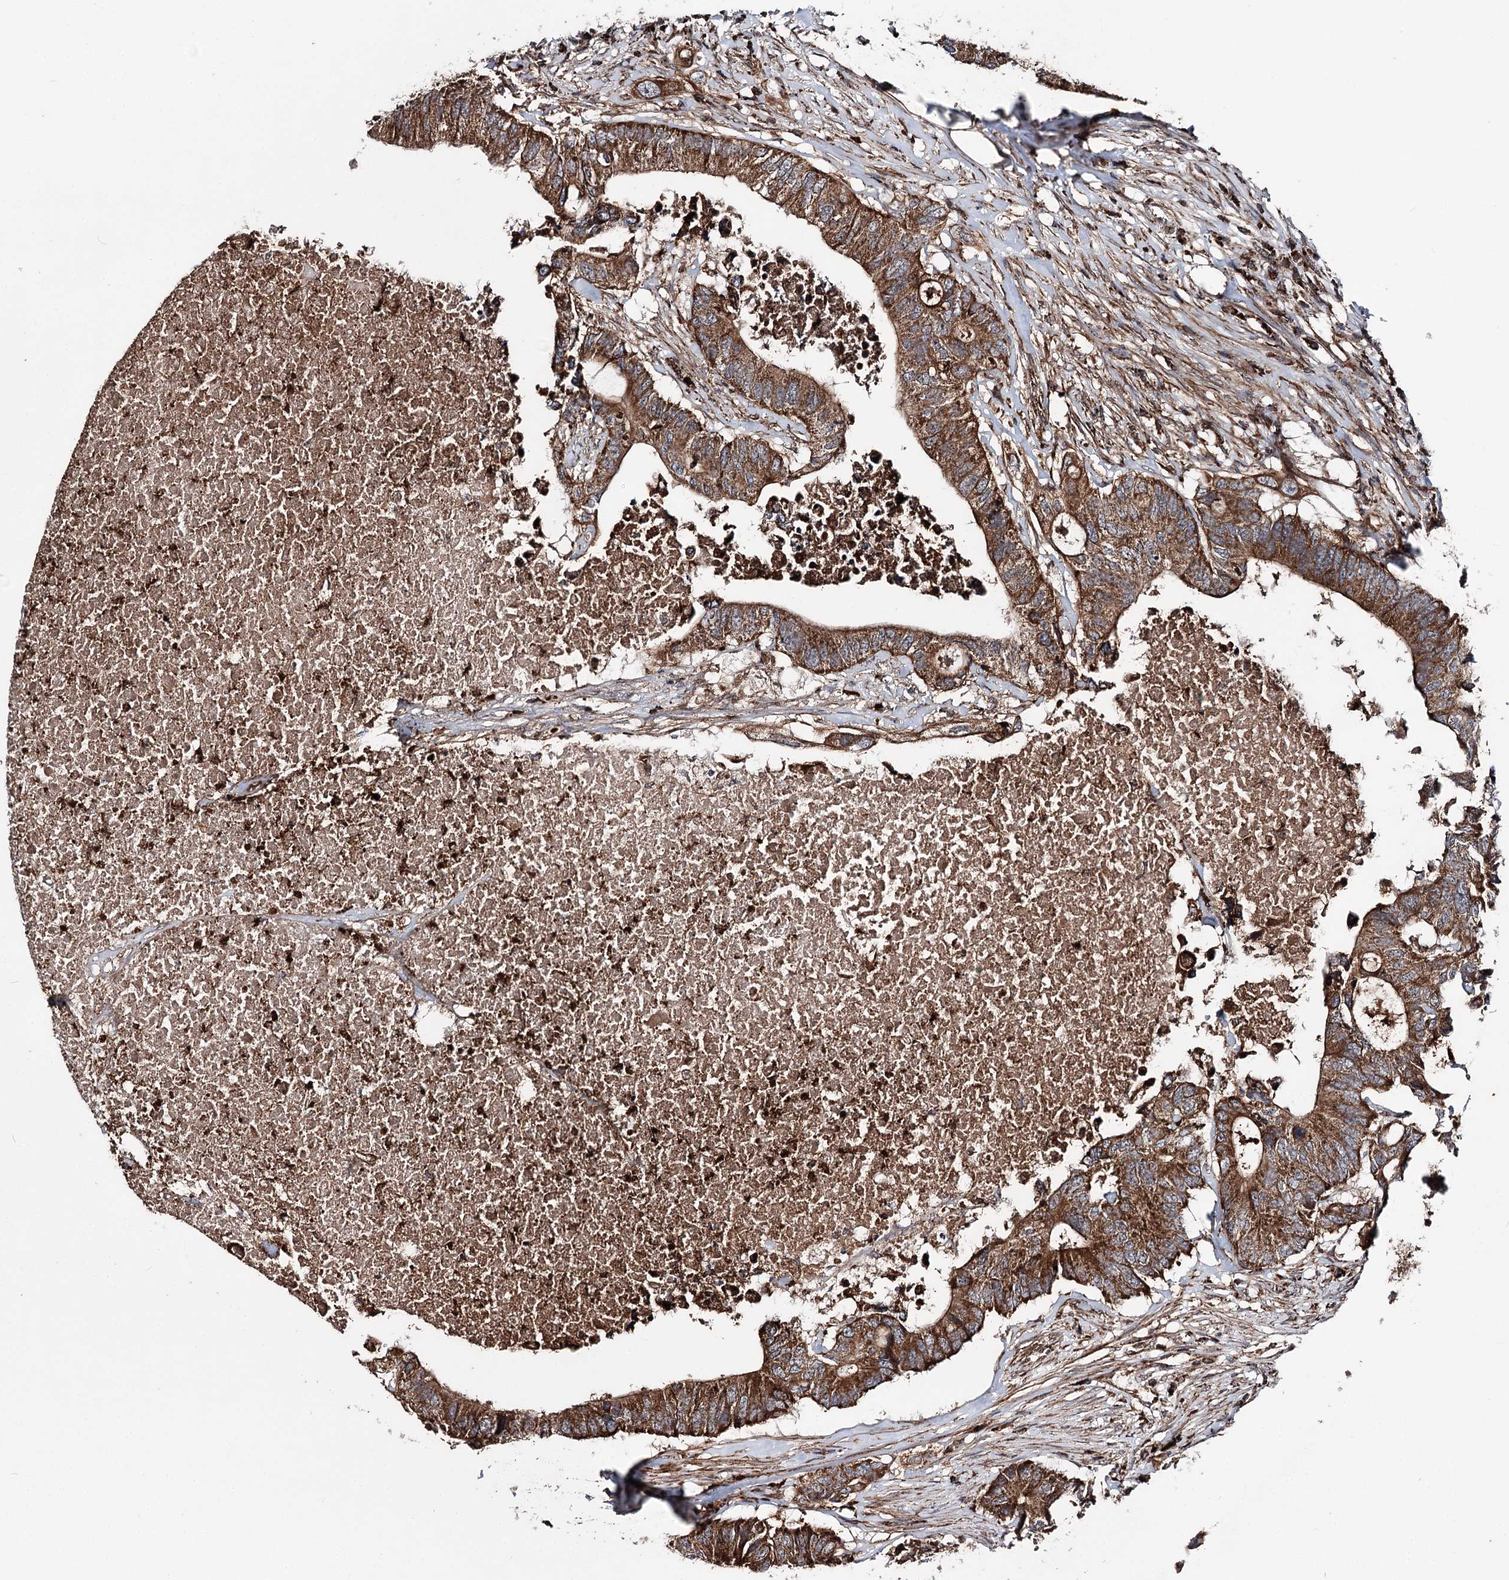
{"staining": {"intensity": "strong", "quantity": ">75%", "location": "cytoplasmic/membranous"}, "tissue": "colorectal cancer", "cell_type": "Tumor cells", "image_type": "cancer", "snomed": [{"axis": "morphology", "description": "Adenocarcinoma, NOS"}, {"axis": "topography", "description": "Colon"}], "caption": "Protein positivity by immunohistochemistry (IHC) reveals strong cytoplasmic/membranous expression in approximately >75% of tumor cells in adenocarcinoma (colorectal).", "gene": "FGFR1OP2", "patient": {"sex": "male", "age": 71}}